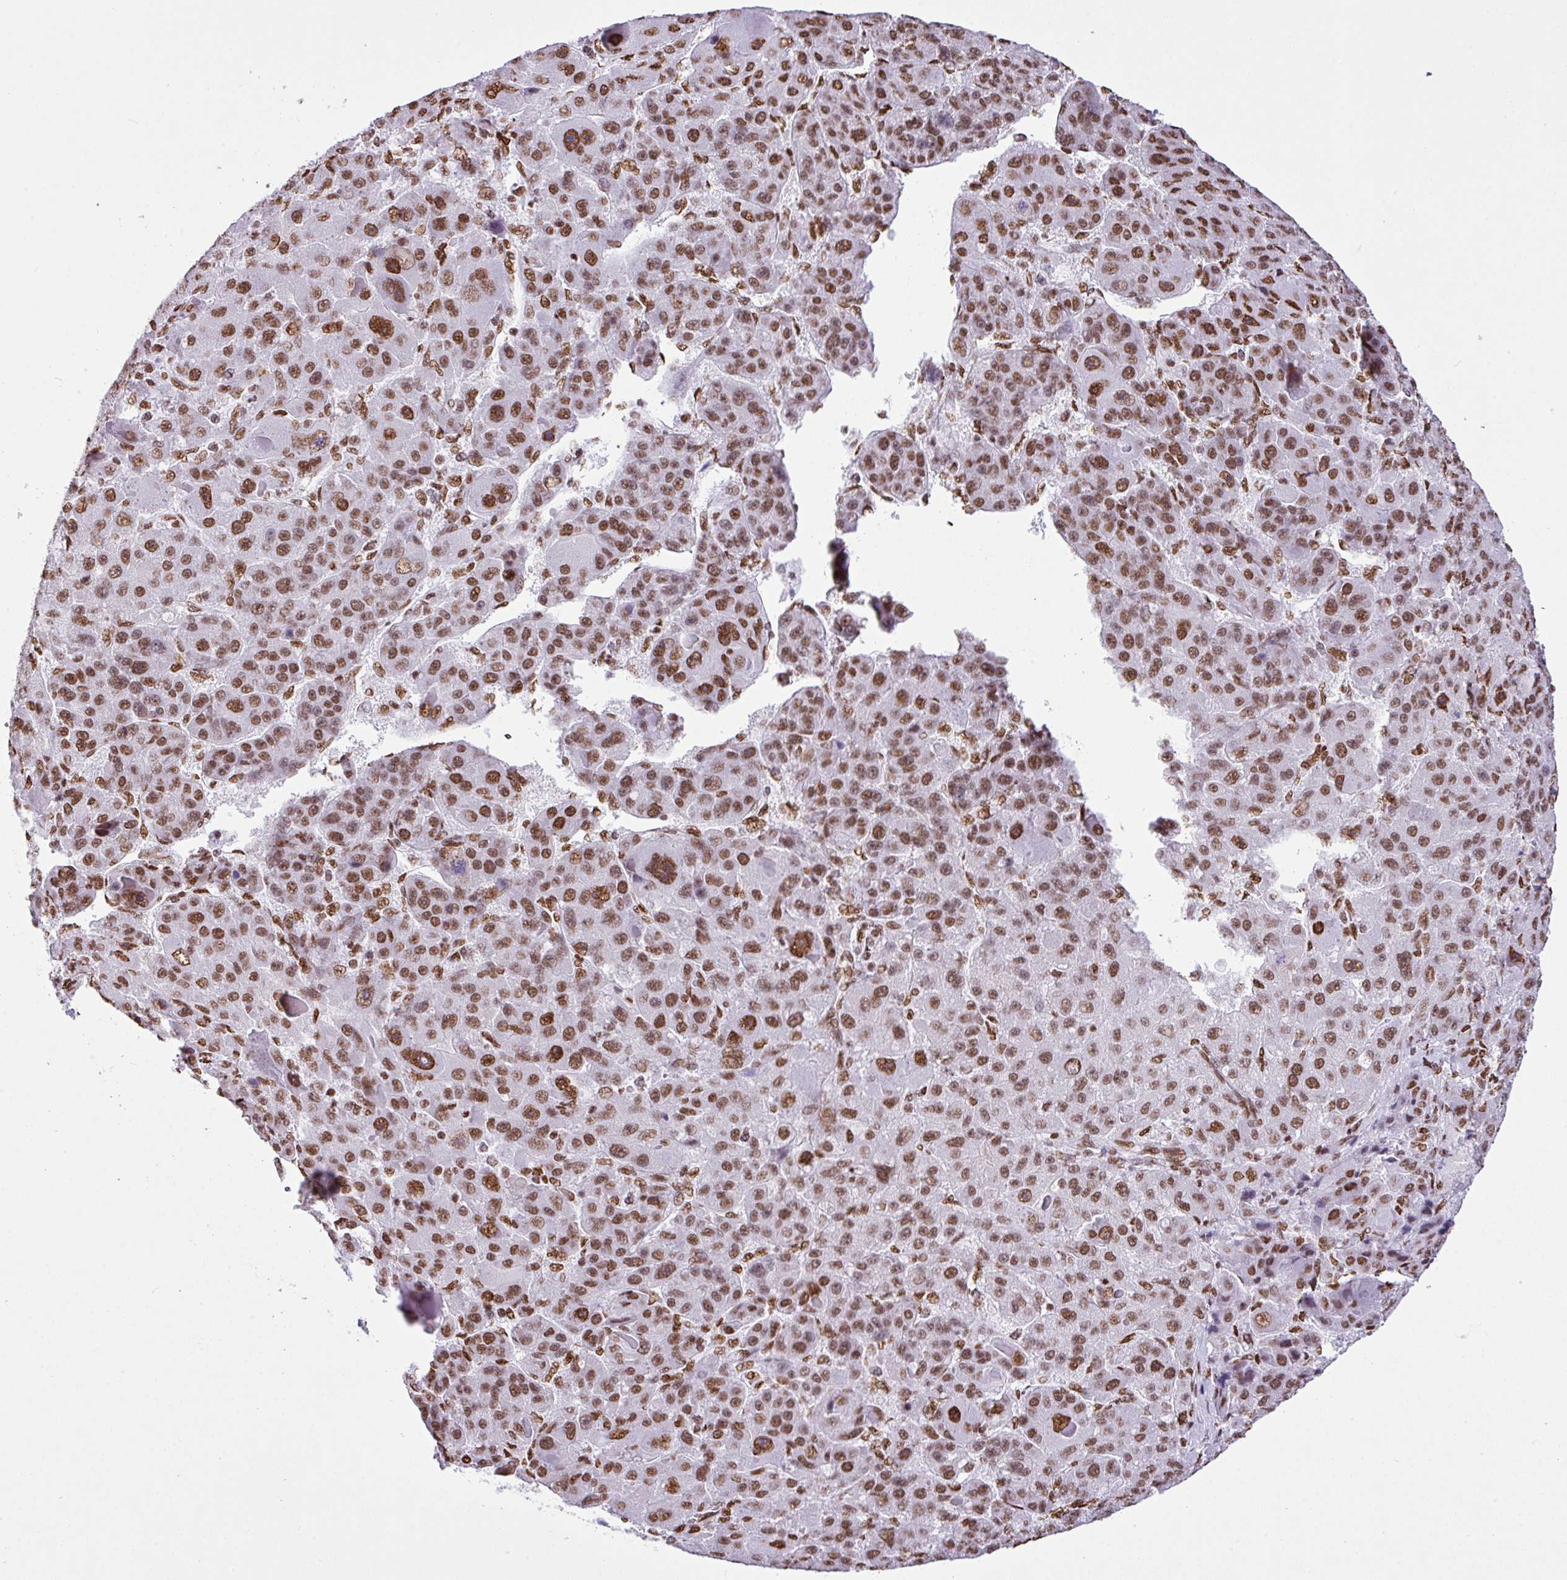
{"staining": {"intensity": "moderate", "quantity": ">75%", "location": "nuclear"}, "tissue": "liver cancer", "cell_type": "Tumor cells", "image_type": "cancer", "snomed": [{"axis": "morphology", "description": "Carcinoma, Hepatocellular, NOS"}, {"axis": "topography", "description": "Liver"}], "caption": "Liver cancer stained with a protein marker exhibits moderate staining in tumor cells.", "gene": "RARG", "patient": {"sex": "male", "age": 76}}